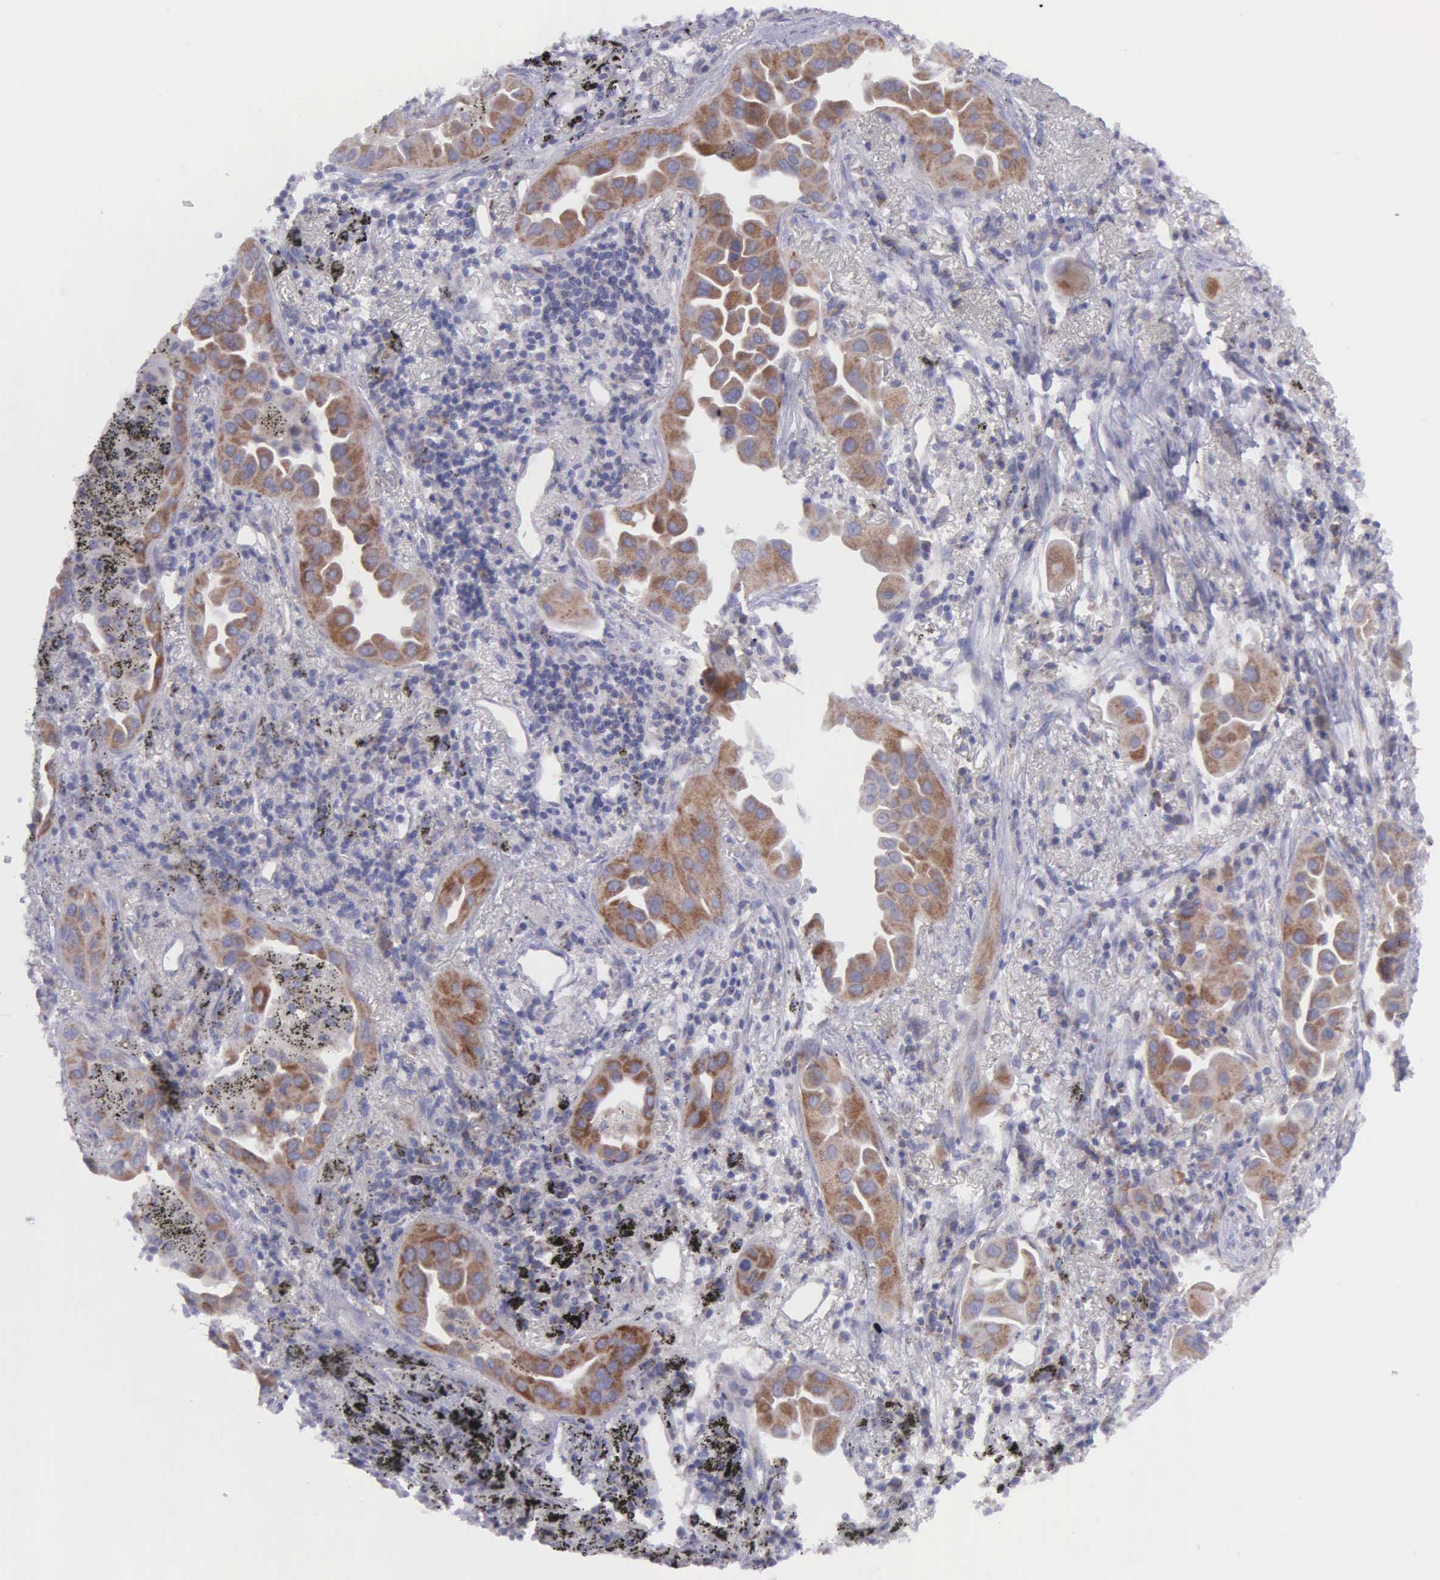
{"staining": {"intensity": "moderate", "quantity": ">75%", "location": "cytoplasmic/membranous"}, "tissue": "lung cancer", "cell_type": "Tumor cells", "image_type": "cancer", "snomed": [{"axis": "morphology", "description": "Adenocarcinoma, NOS"}, {"axis": "topography", "description": "Lung"}], "caption": "A medium amount of moderate cytoplasmic/membranous expression is appreciated in approximately >75% of tumor cells in lung cancer tissue. (DAB IHC with brightfield microscopy, high magnification).", "gene": "SYNJ2BP", "patient": {"sex": "male", "age": 68}}